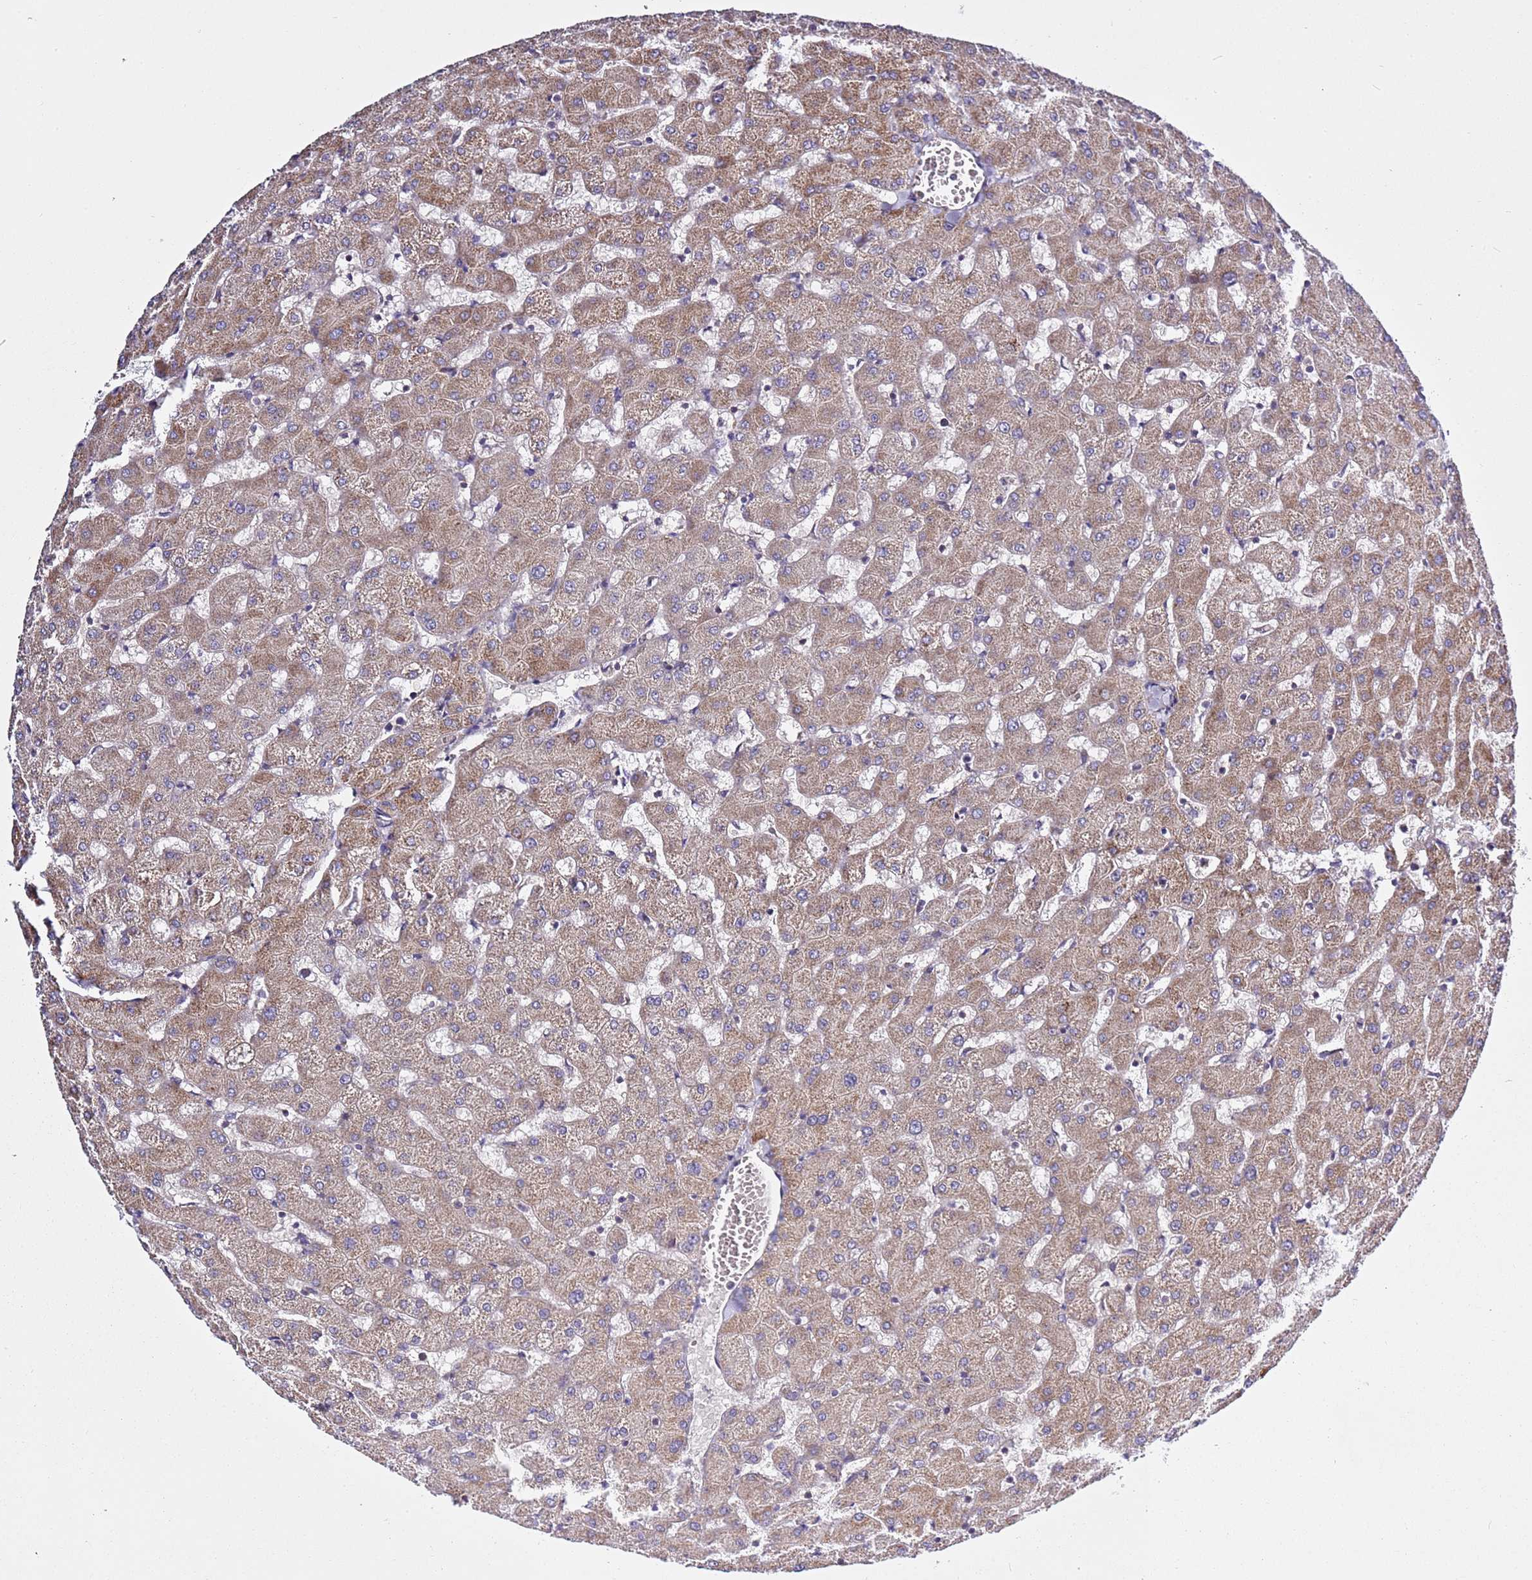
{"staining": {"intensity": "weak", "quantity": "25%-75%", "location": "cytoplasmic/membranous"}, "tissue": "liver", "cell_type": "Cholangiocytes", "image_type": "normal", "snomed": [{"axis": "morphology", "description": "Normal tissue, NOS"}, {"axis": "topography", "description": "Liver"}], "caption": "DAB (3,3'-diaminobenzidine) immunohistochemical staining of unremarkable human liver displays weak cytoplasmic/membranous protein expression in about 25%-75% of cholangiocytes. (Brightfield microscopy of DAB IHC at high magnification).", "gene": "GNL1", "patient": {"sex": "female", "age": 63}}